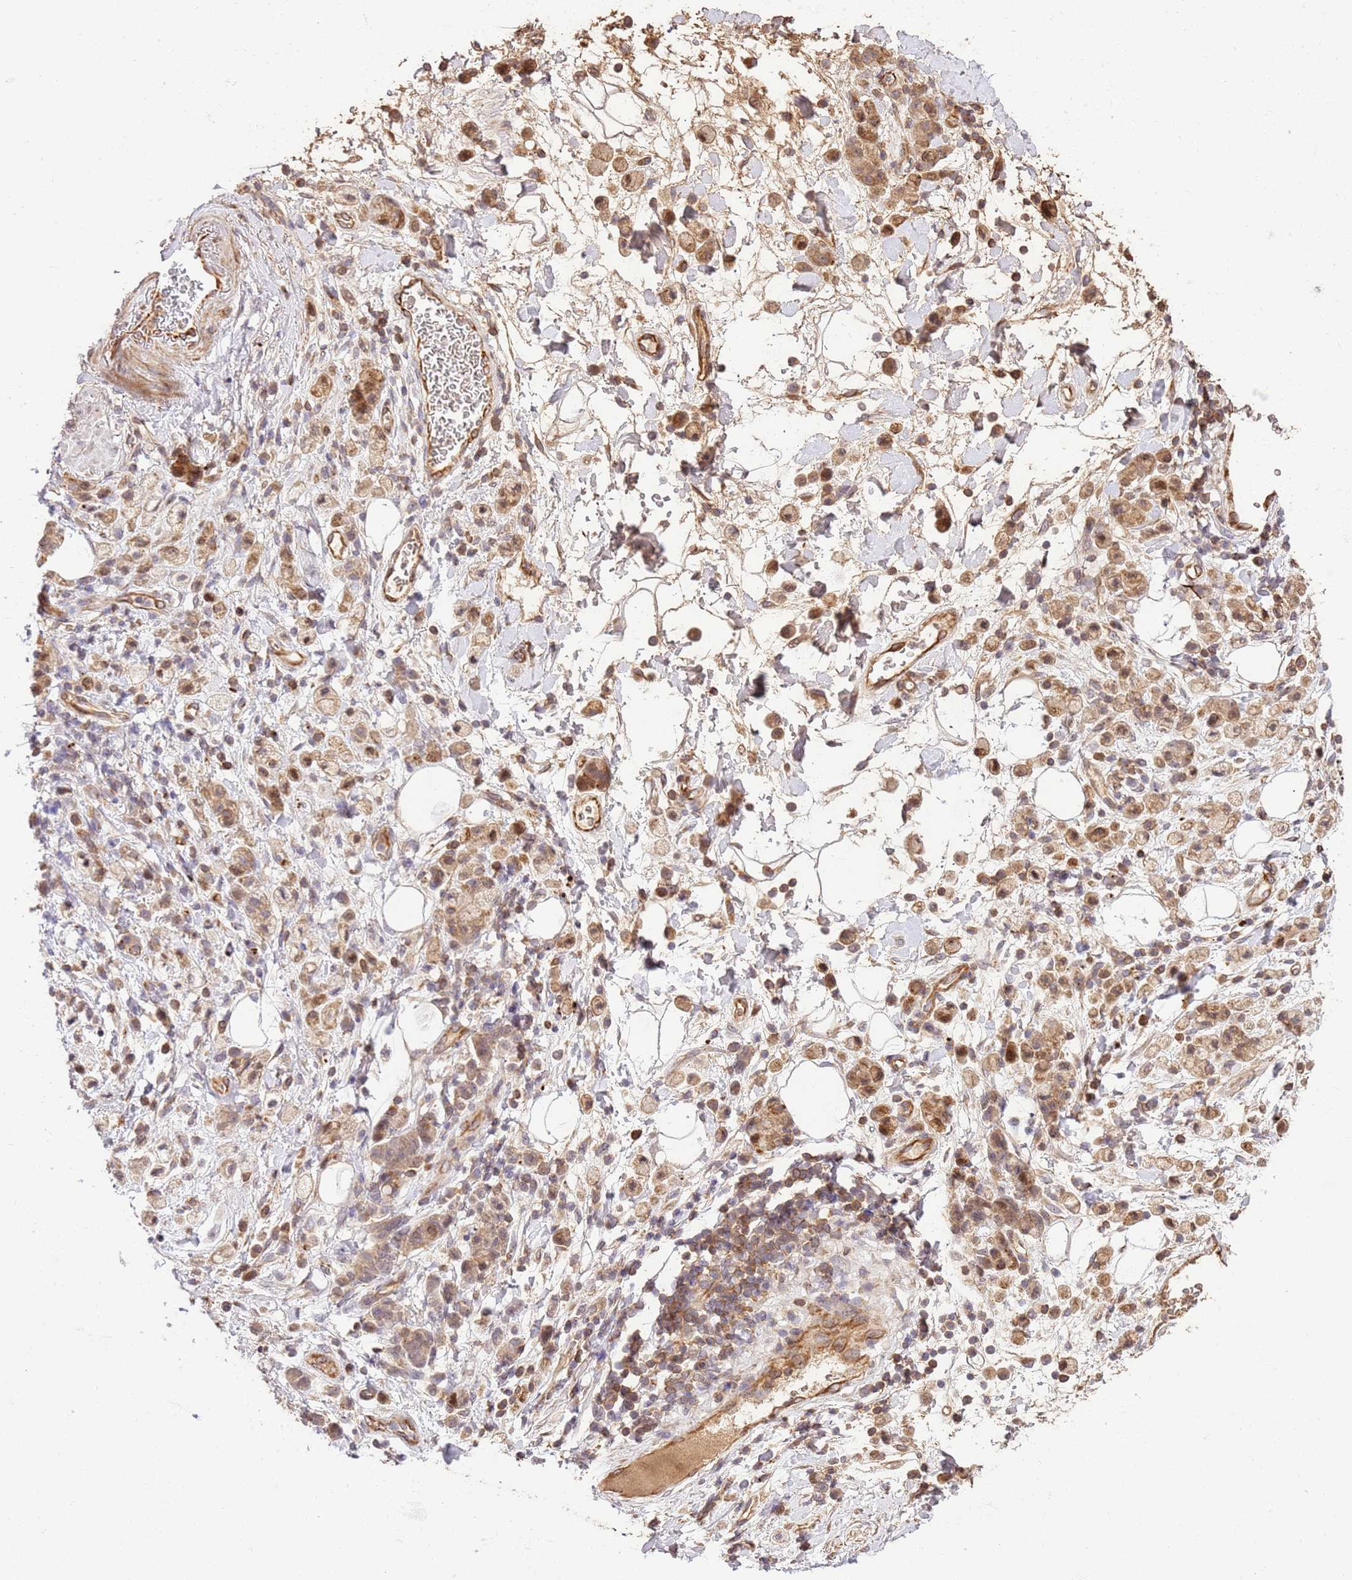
{"staining": {"intensity": "weak", "quantity": ">75%", "location": "cytoplasmic/membranous"}, "tissue": "stomach cancer", "cell_type": "Tumor cells", "image_type": "cancer", "snomed": [{"axis": "morphology", "description": "Adenocarcinoma, NOS"}, {"axis": "topography", "description": "Stomach"}], "caption": "Immunohistochemical staining of stomach adenocarcinoma displays low levels of weak cytoplasmic/membranous protein positivity in about >75% of tumor cells.", "gene": "KATNAL2", "patient": {"sex": "male", "age": 77}}